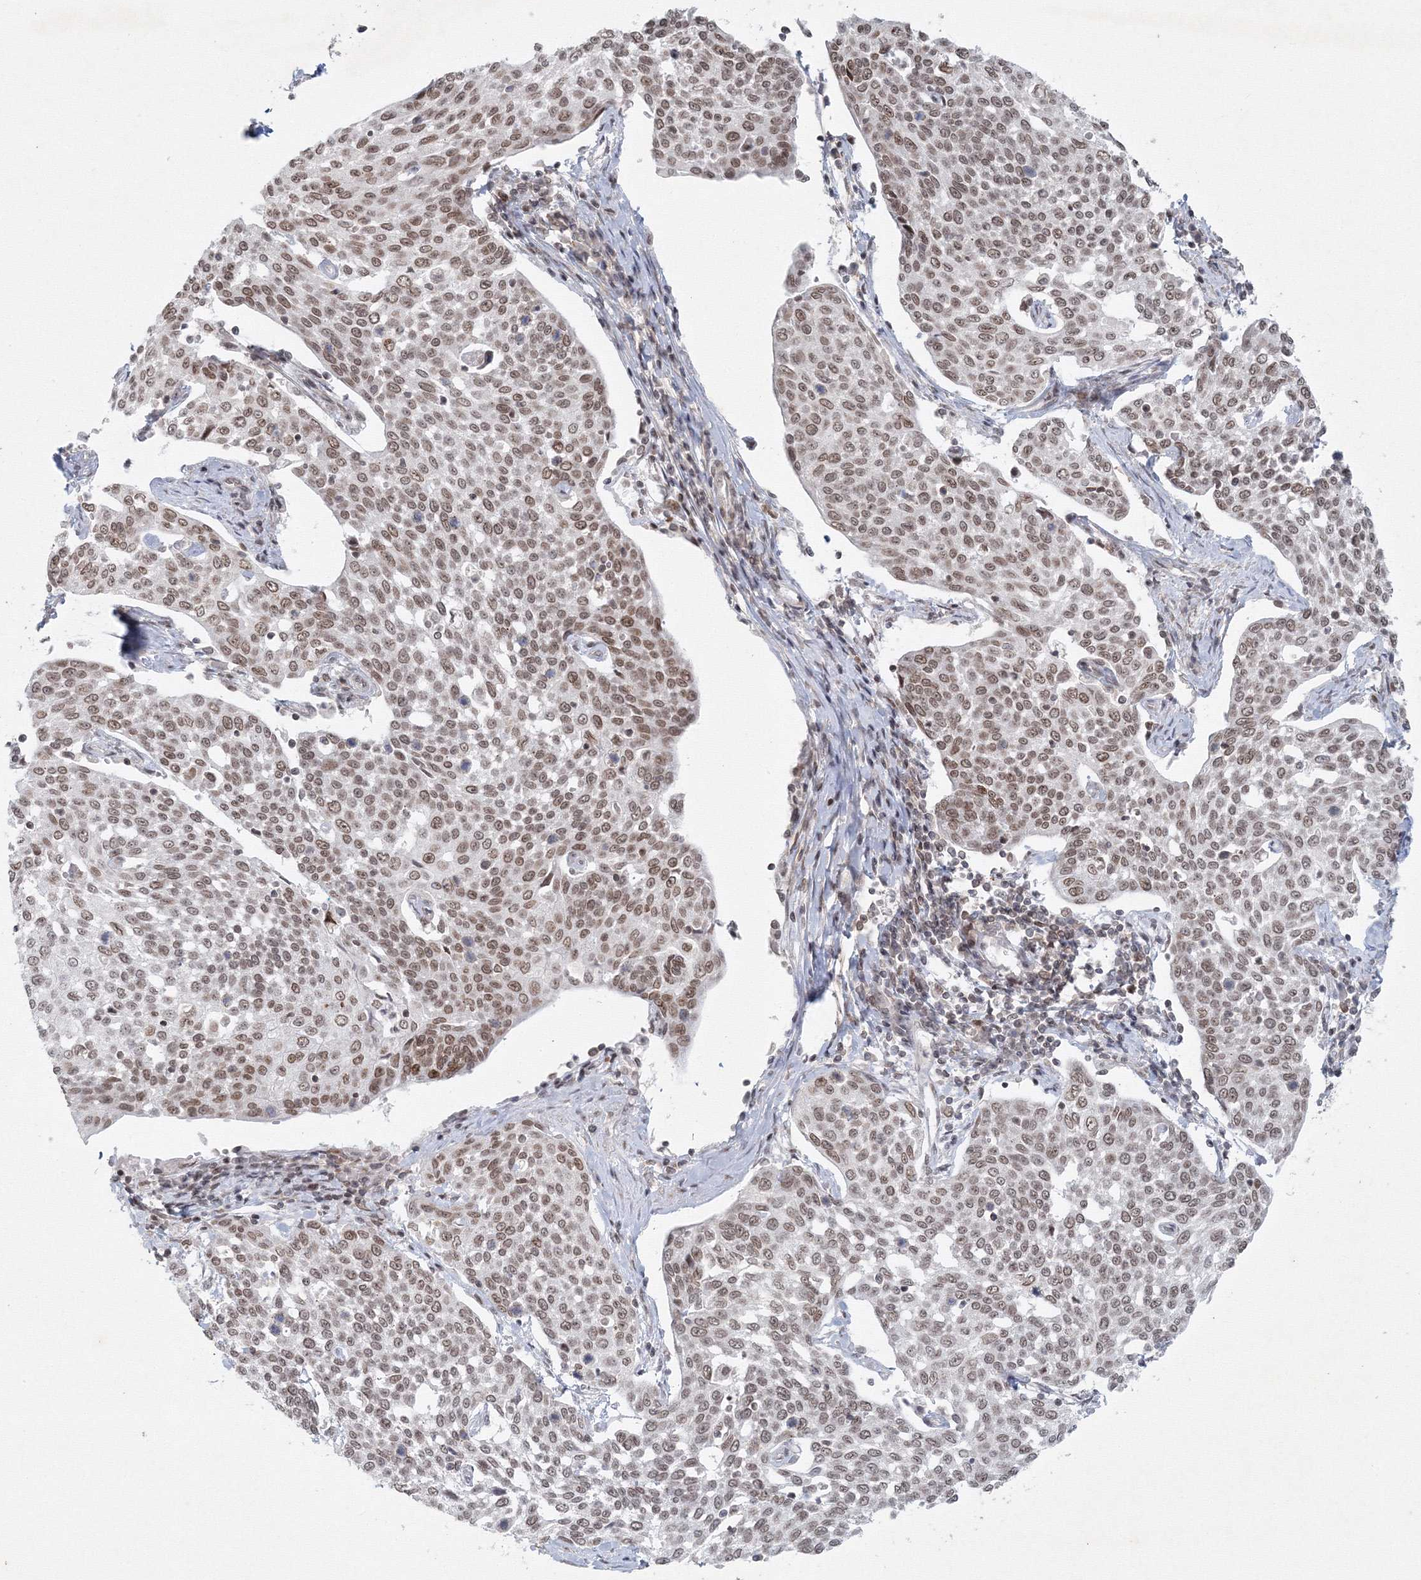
{"staining": {"intensity": "weak", "quantity": ">75%", "location": "nuclear"}, "tissue": "cervical cancer", "cell_type": "Tumor cells", "image_type": "cancer", "snomed": [{"axis": "morphology", "description": "Squamous cell carcinoma, NOS"}, {"axis": "topography", "description": "Cervix"}], "caption": "Cervical squamous cell carcinoma tissue displays weak nuclear expression in about >75% of tumor cells", "gene": "KIF4A", "patient": {"sex": "female", "age": 34}}